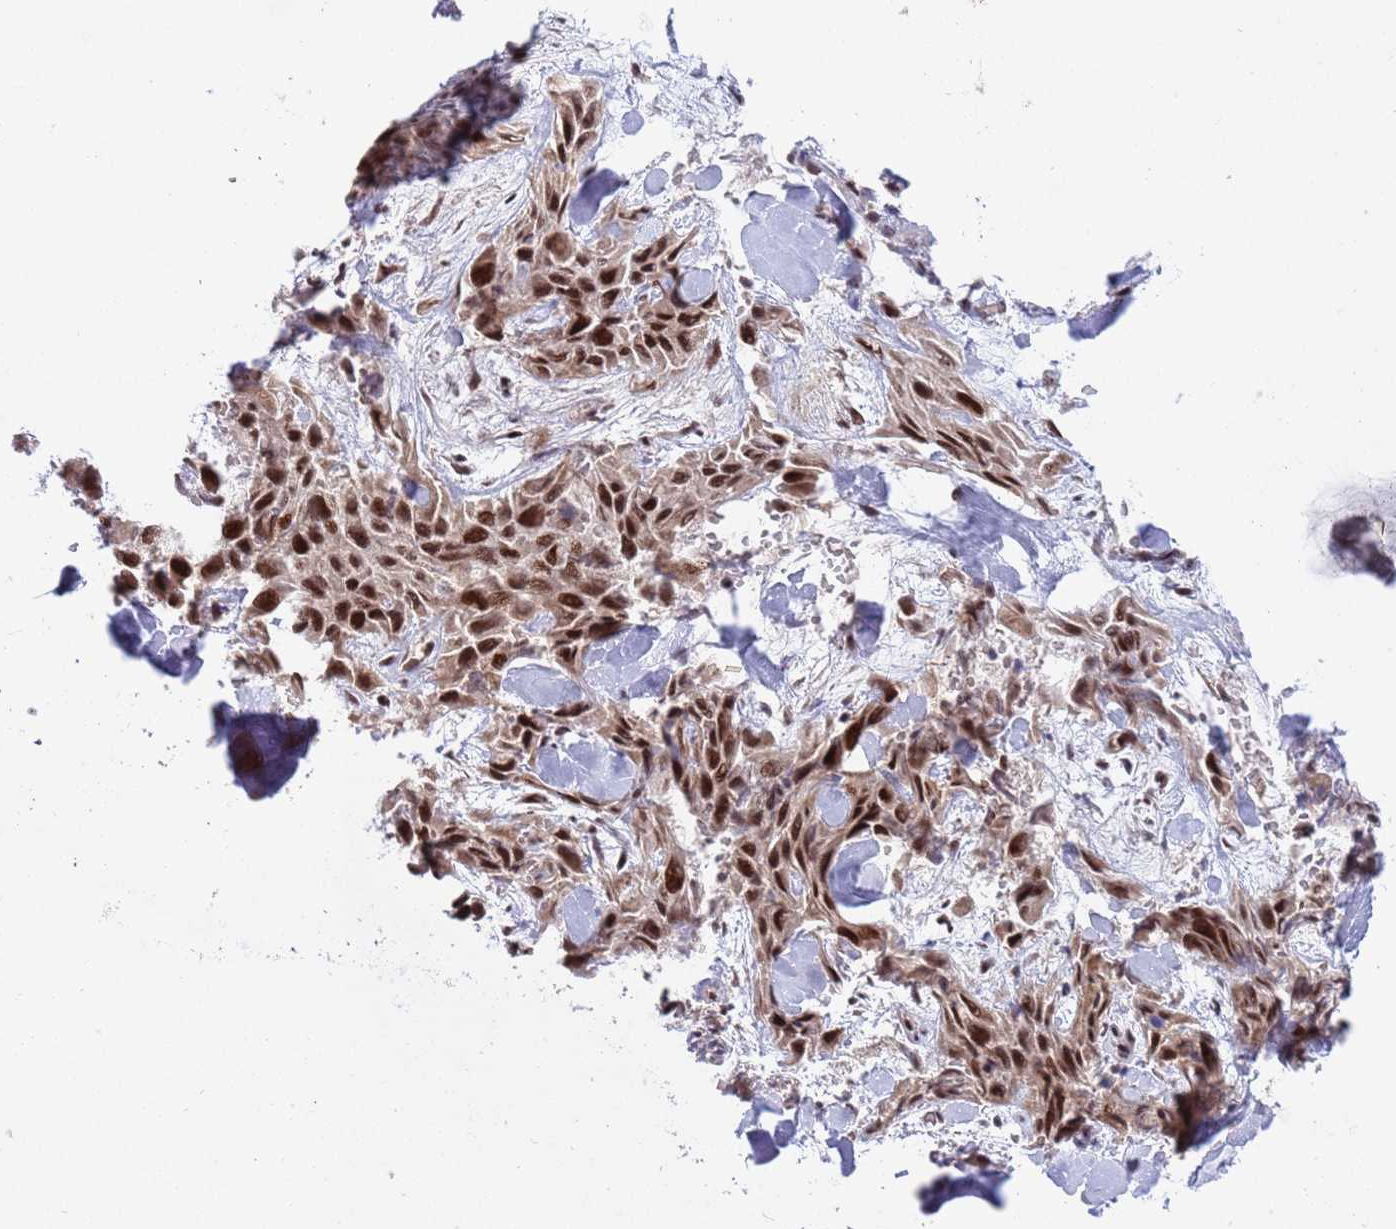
{"staining": {"intensity": "moderate", "quantity": ">75%", "location": "nuclear"}, "tissue": "skin cancer", "cell_type": "Tumor cells", "image_type": "cancer", "snomed": [{"axis": "morphology", "description": "Squamous cell carcinoma, NOS"}, {"axis": "topography", "description": "Skin"}, {"axis": "topography", "description": "Subcutis"}], "caption": "Protein analysis of skin squamous cell carcinoma tissue shows moderate nuclear positivity in approximately >75% of tumor cells.", "gene": "PPM1H", "patient": {"sex": "male", "age": 73}}